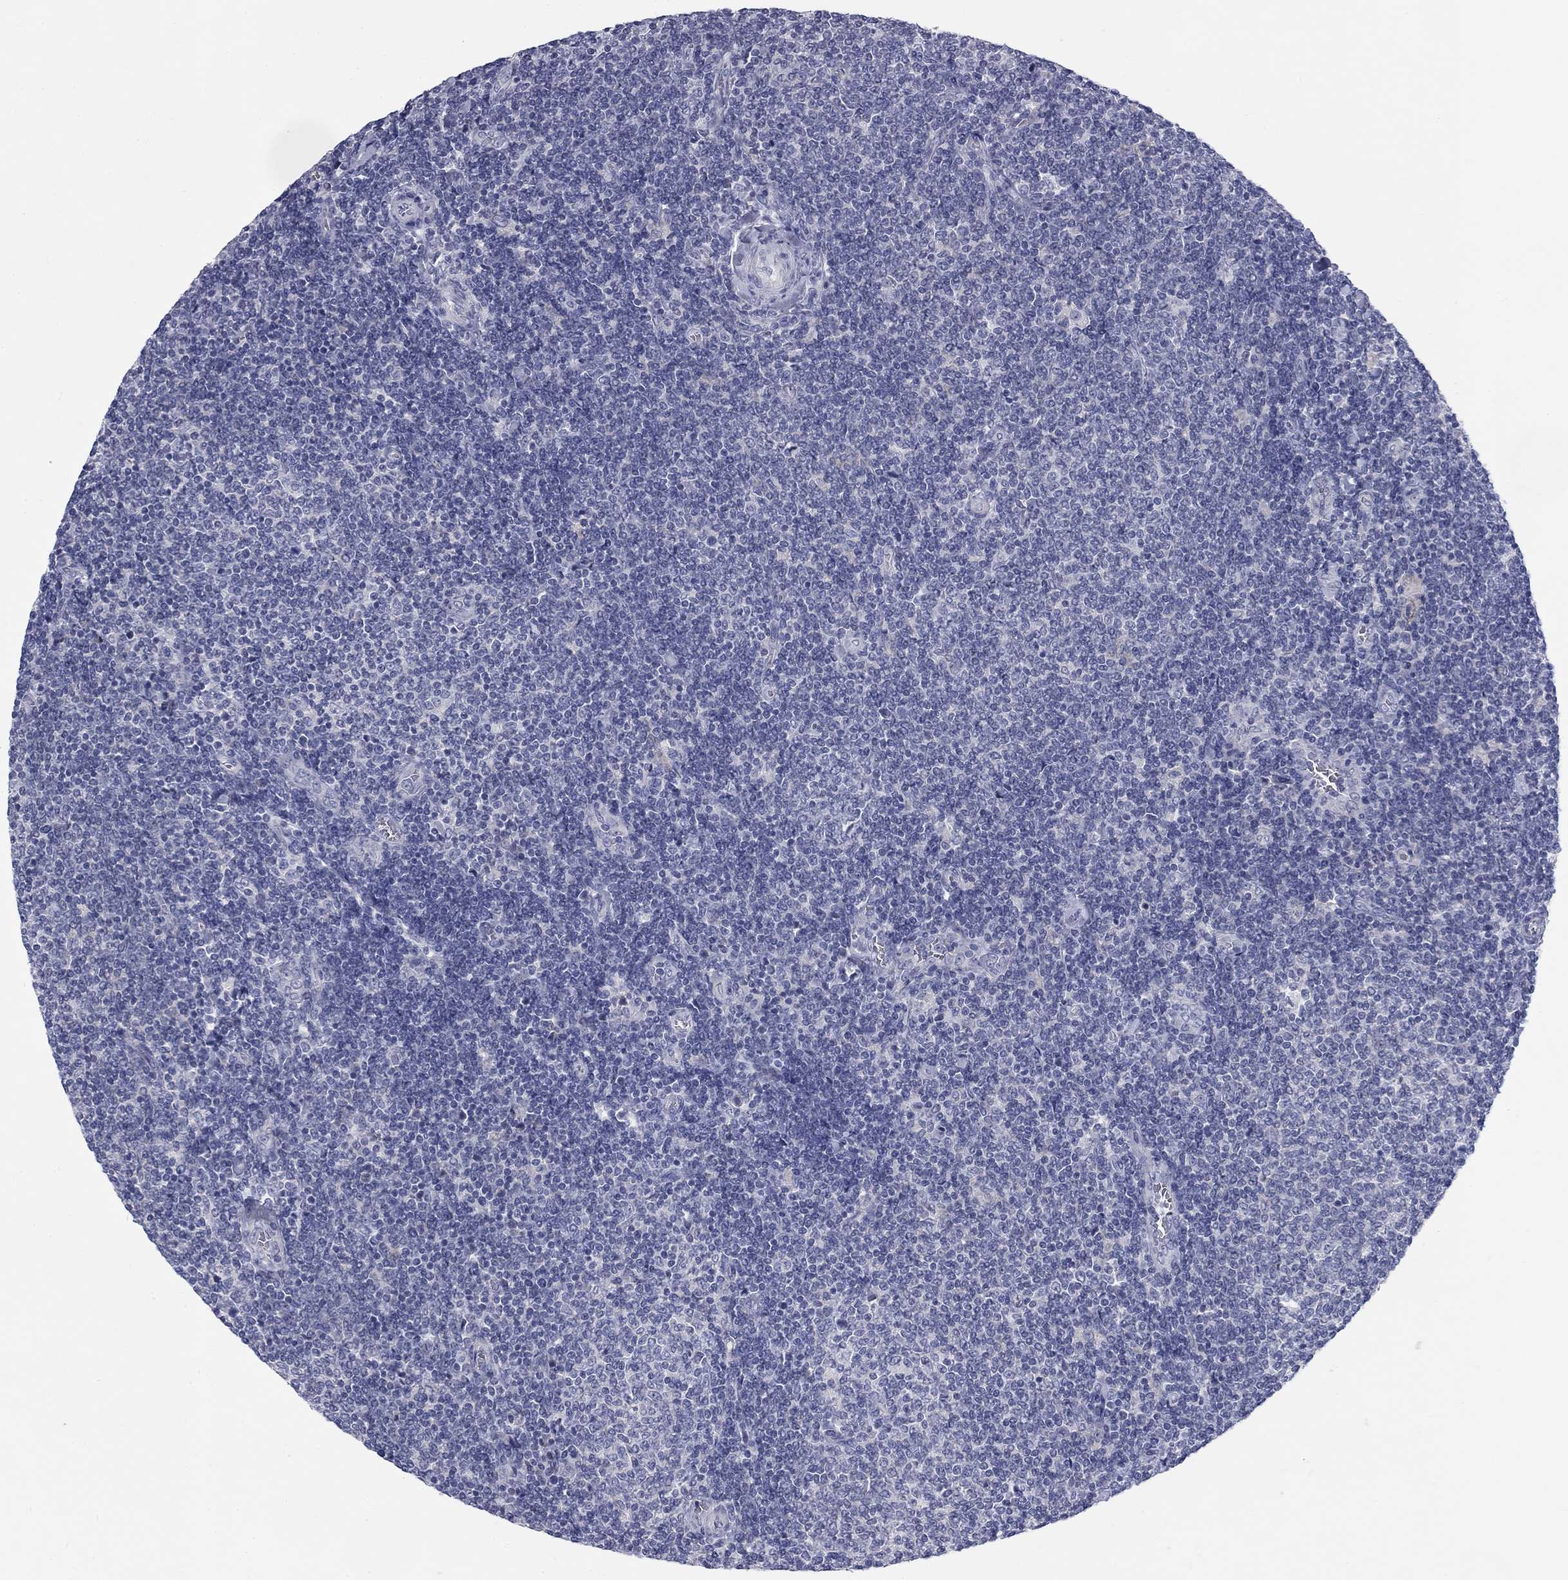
{"staining": {"intensity": "negative", "quantity": "none", "location": "none"}, "tissue": "lymphoma", "cell_type": "Tumor cells", "image_type": "cancer", "snomed": [{"axis": "morphology", "description": "Malignant lymphoma, non-Hodgkin's type, Low grade"}, {"axis": "topography", "description": "Lymph node"}], "caption": "Immunohistochemistry photomicrograph of lymphoma stained for a protein (brown), which exhibits no positivity in tumor cells.", "gene": "CALB1", "patient": {"sex": "male", "age": 52}}